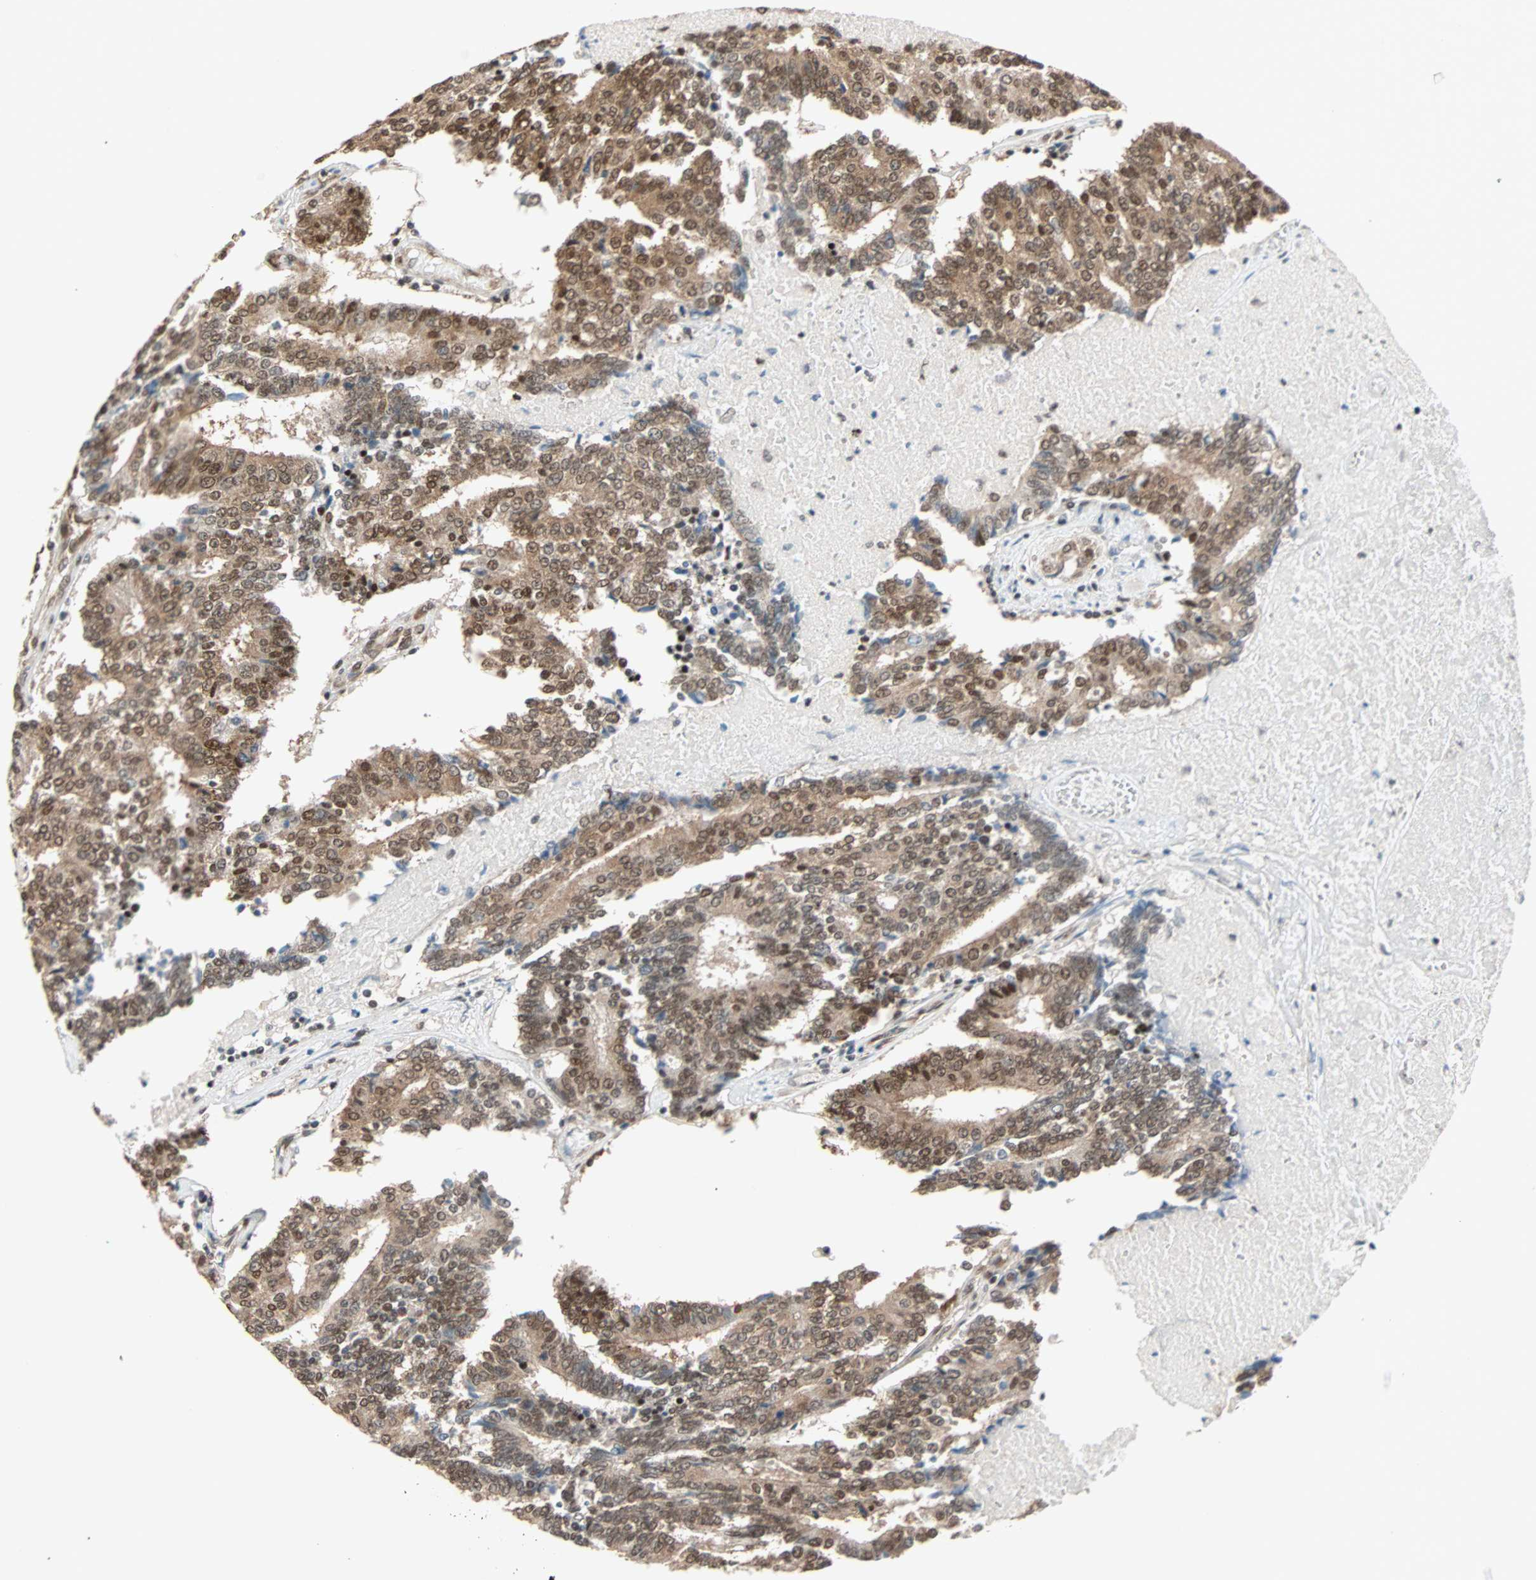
{"staining": {"intensity": "moderate", "quantity": ">75%", "location": "nuclear"}, "tissue": "prostate cancer", "cell_type": "Tumor cells", "image_type": "cancer", "snomed": [{"axis": "morphology", "description": "Adenocarcinoma, High grade"}, {"axis": "topography", "description": "Prostate"}], "caption": "Immunohistochemical staining of prostate adenocarcinoma (high-grade) shows moderate nuclear protein expression in about >75% of tumor cells. (brown staining indicates protein expression, while blue staining denotes nuclei).", "gene": "DAZAP1", "patient": {"sex": "male", "age": 55}}